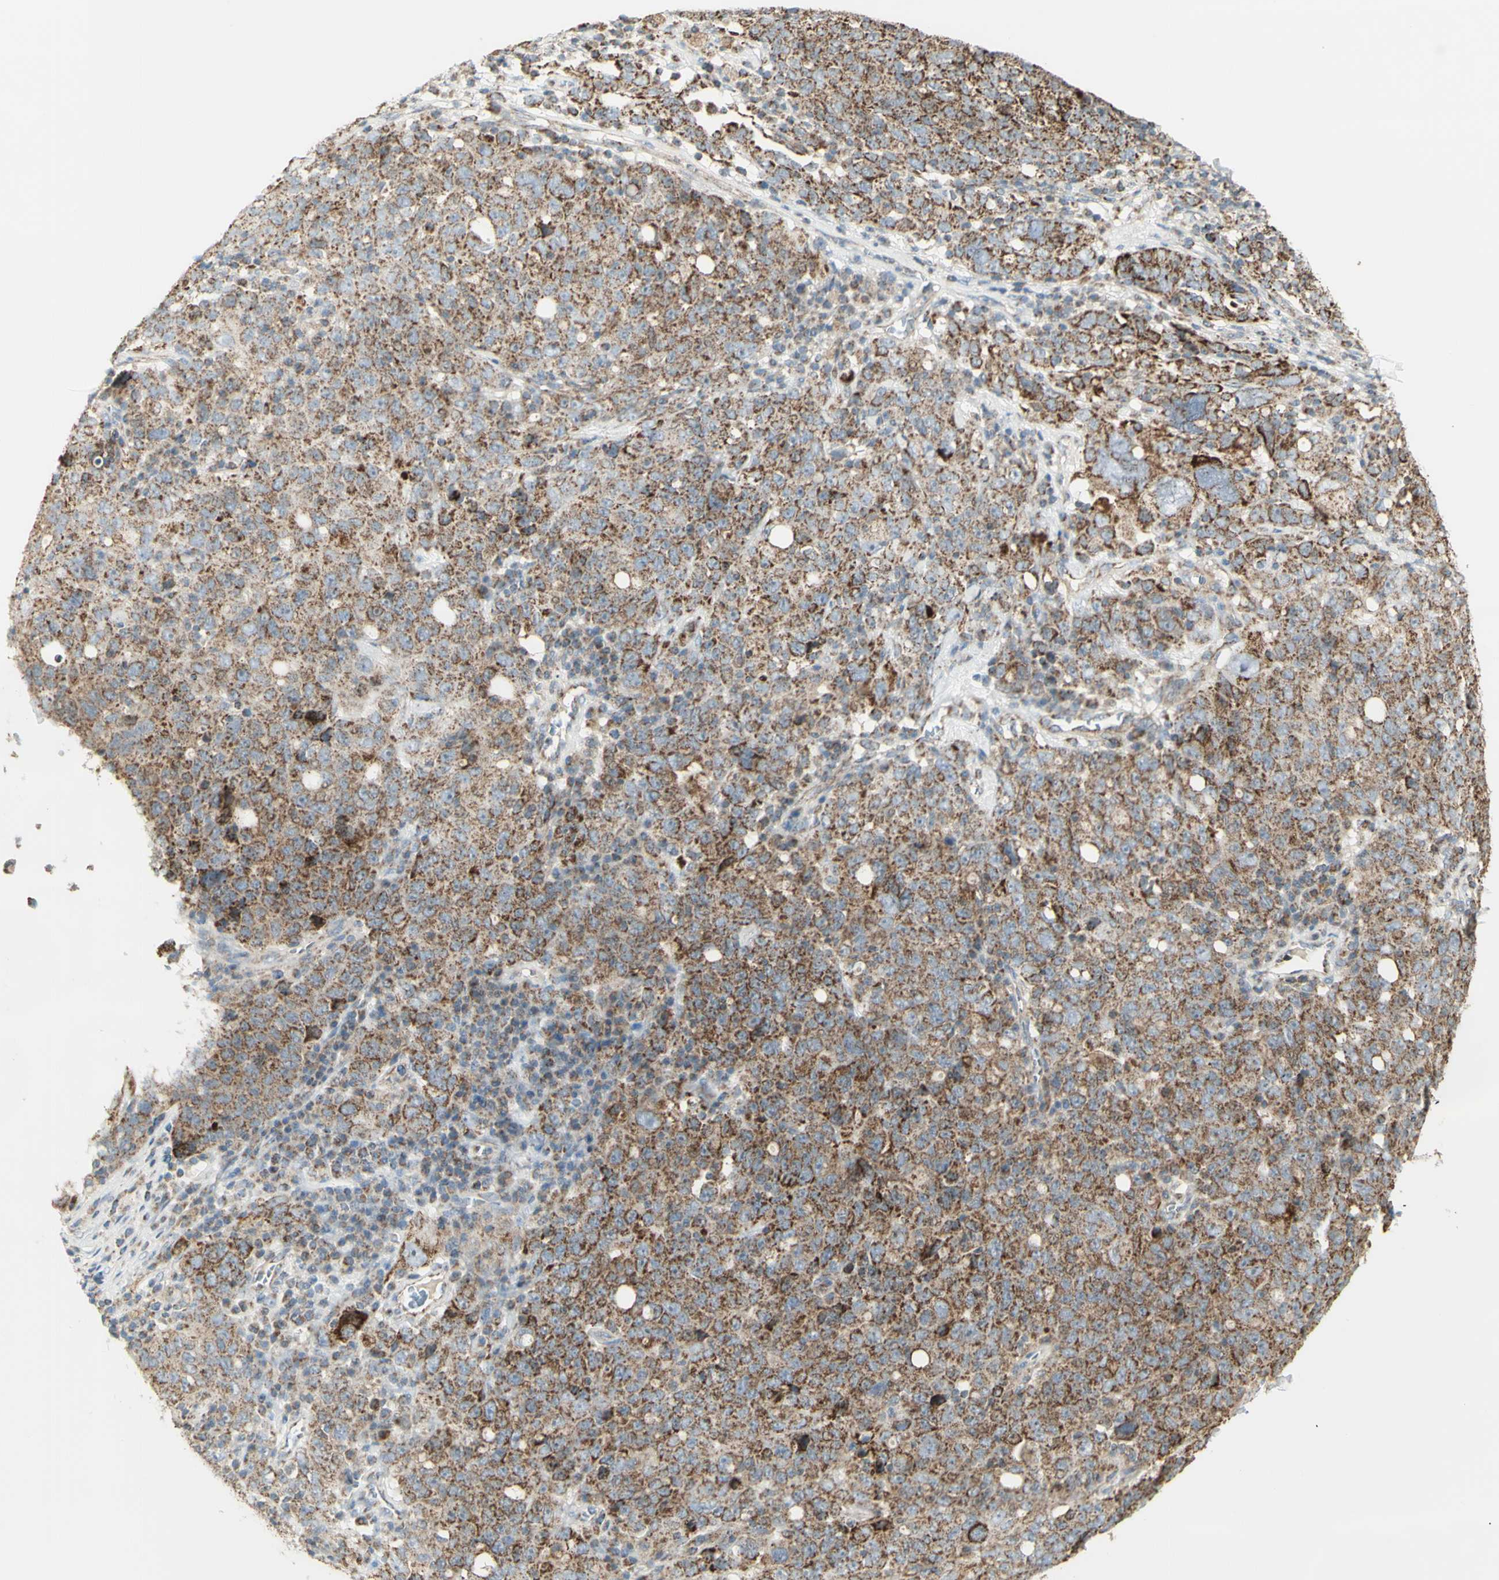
{"staining": {"intensity": "moderate", "quantity": ">75%", "location": "cytoplasmic/membranous"}, "tissue": "ovarian cancer", "cell_type": "Tumor cells", "image_type": "cancer", "snomed": [{"axis": "morphology", "description": "Carcinoma, endometroid"}, {"axis": "topography", "description": "Ovary"}], "caption": "Immunohistochemical staining of ovarian cancer (endometroid carcinoma) reveals moderate cytoplasmic/membranous protein expression in approximately >75% of tumor cells.", "gene": "LETM1", "patient": {"sex": "female", "age": 62}}